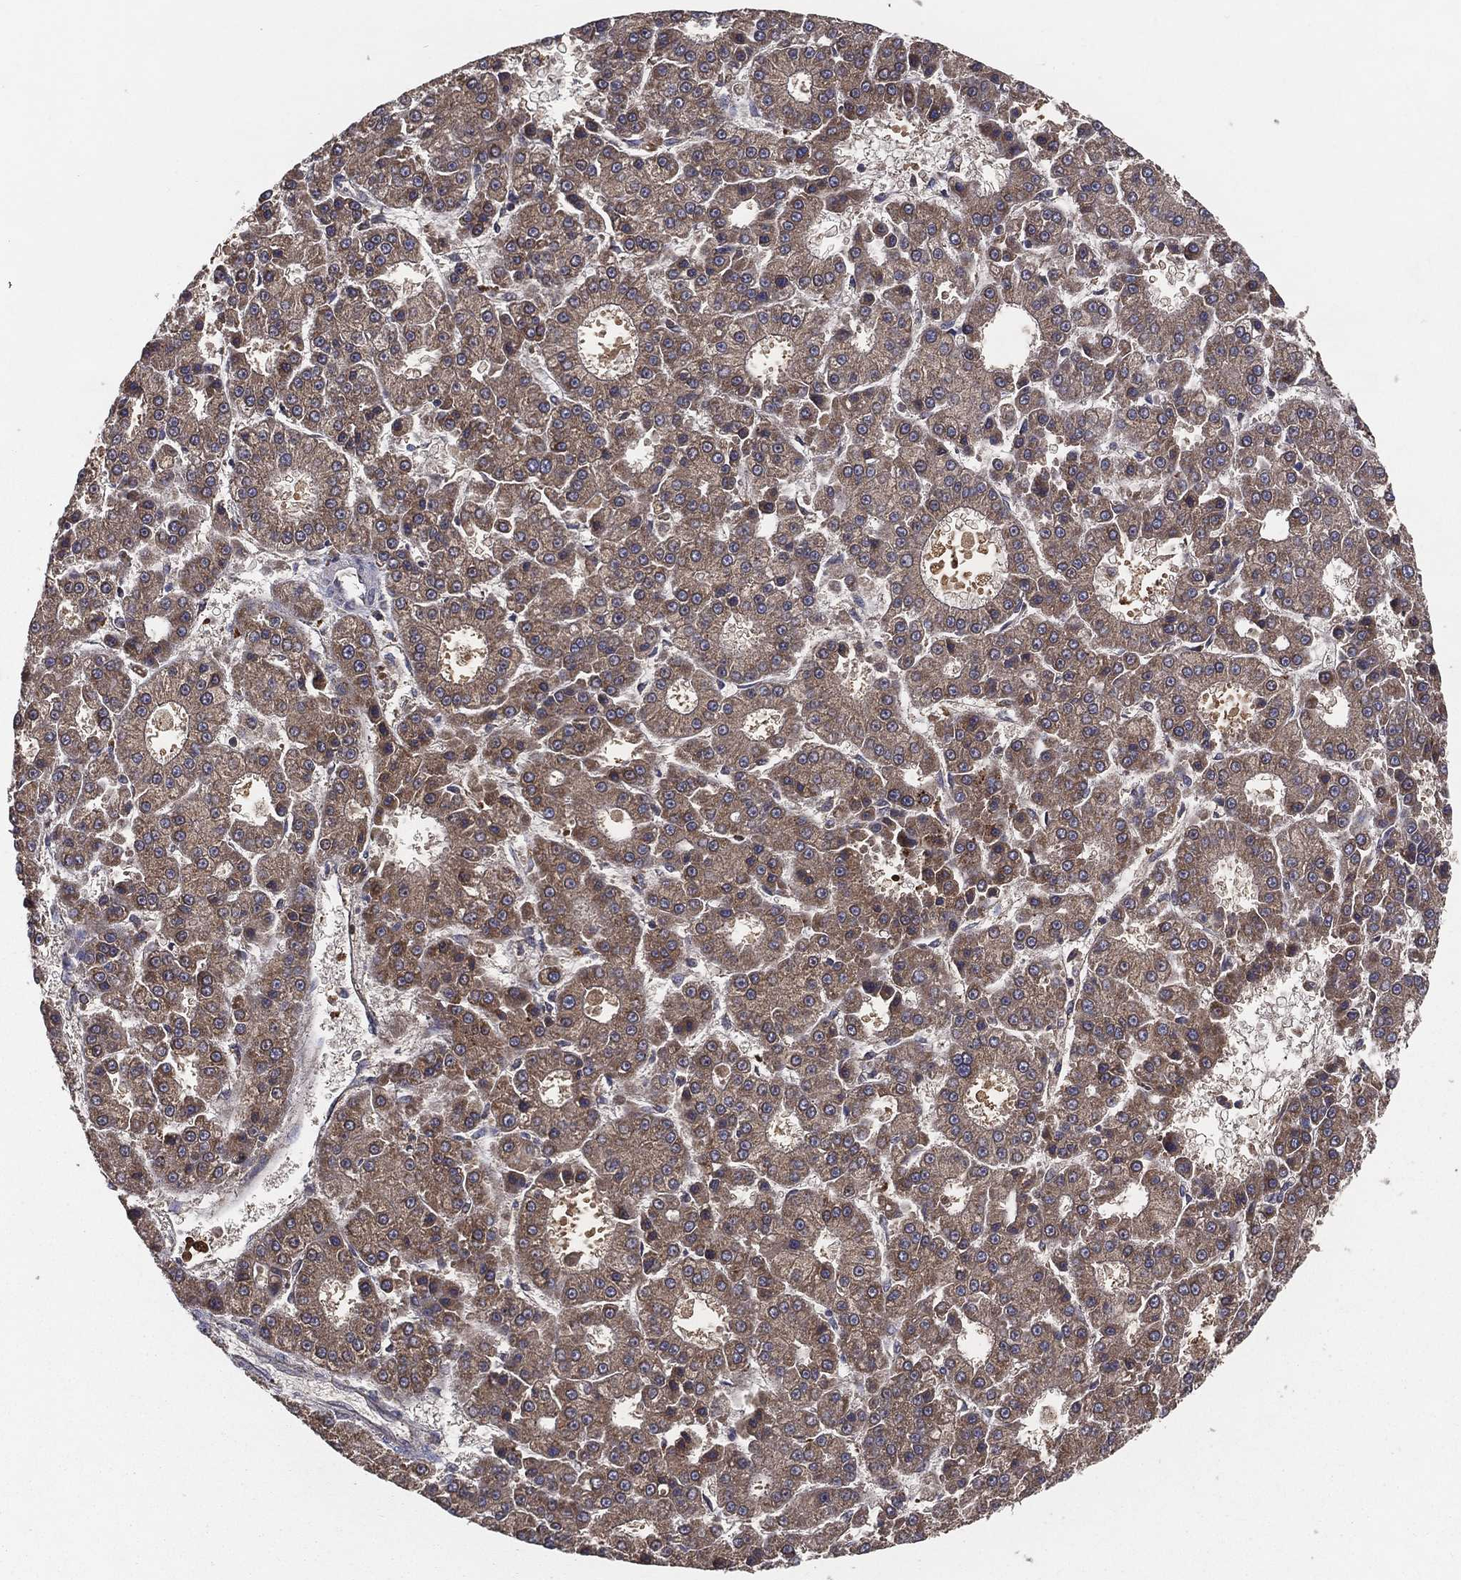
{"staining": {"intensity": "moderate", "quantity": "25%-75%", "location": "cytoplasmic/membranous"}, "tissue": "liver cancer", "cell_type": "Tumor cells", "image_type": "cancer", "snomed": [{"axis": "morphology", "description": "Carcinoma, Hepatocellular, NOS"}, {"axis": "topography", "description": "Liver"}], "caption": "There is medium levels of moderate cytoplasmic/membranous expression in tumor cells of liver cancer (hepatocellular carcinoma), as demonstrated by immunohistochemical staining (brown color).", "gene": "MT-ND1", "patient": {"sex": "male", "age": 70}}